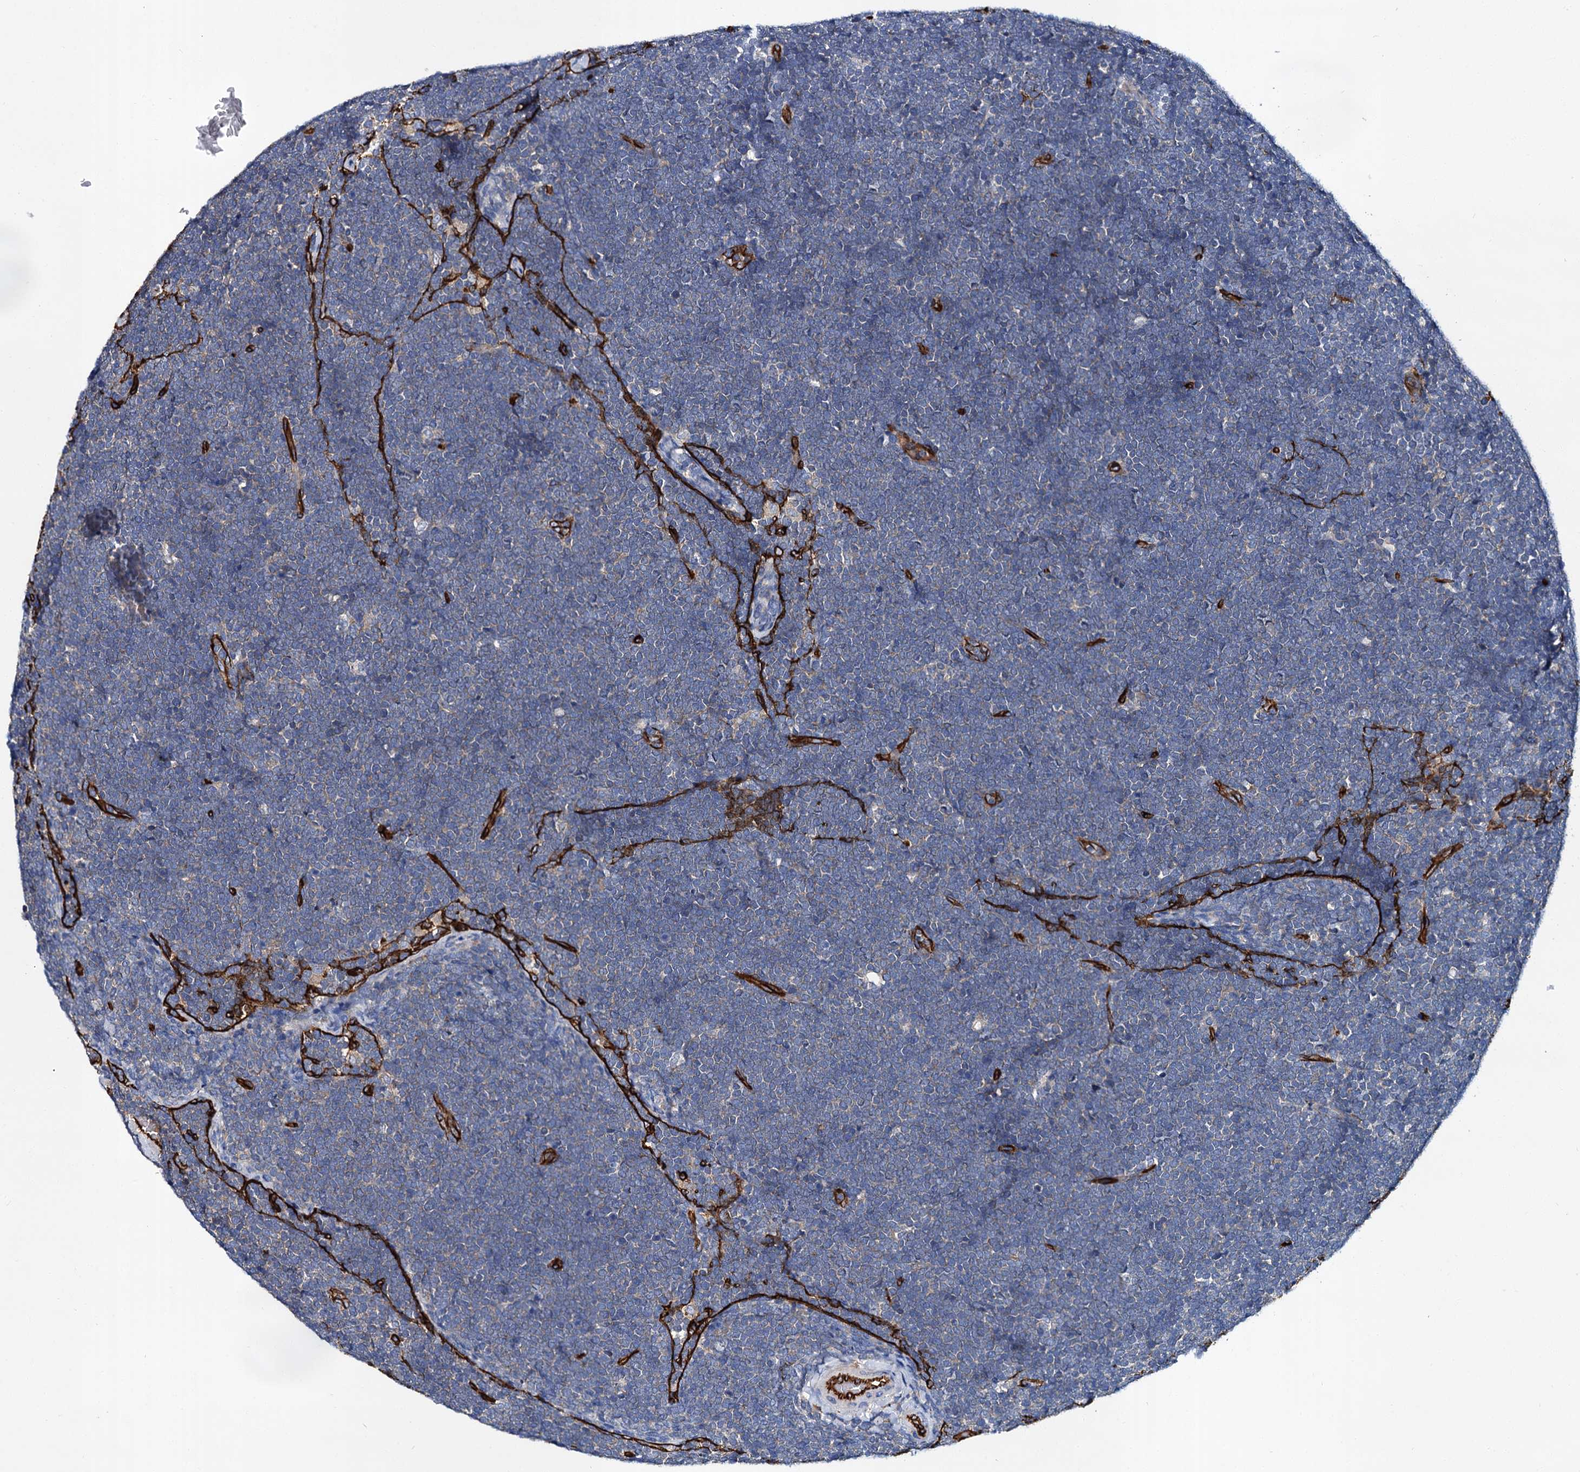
{"staining": {"intensity": "negative", "quantity": "none", "location": "none"}, "tissue": "lymphoma", "cell_type": "Tumor cells", "image_type": "cancer", "snomed": [{"axis": "morphology", "description": "Malignant lymphoma, non-Hodgkin's type, High grade"}, {"axis": "topography", "description": "Lymph node"}], "caption": "DAB (3,3'-diaminobenzidine) immunohistochemical staining of human lymphoma demonstrates no significant staining in tumor cells. (Brightfield microscopy of DAB immunohistochemistry (IHC) at high magnification).", "gene": "CACNA1C", "patient": {"sex": "male", "age": 13}}